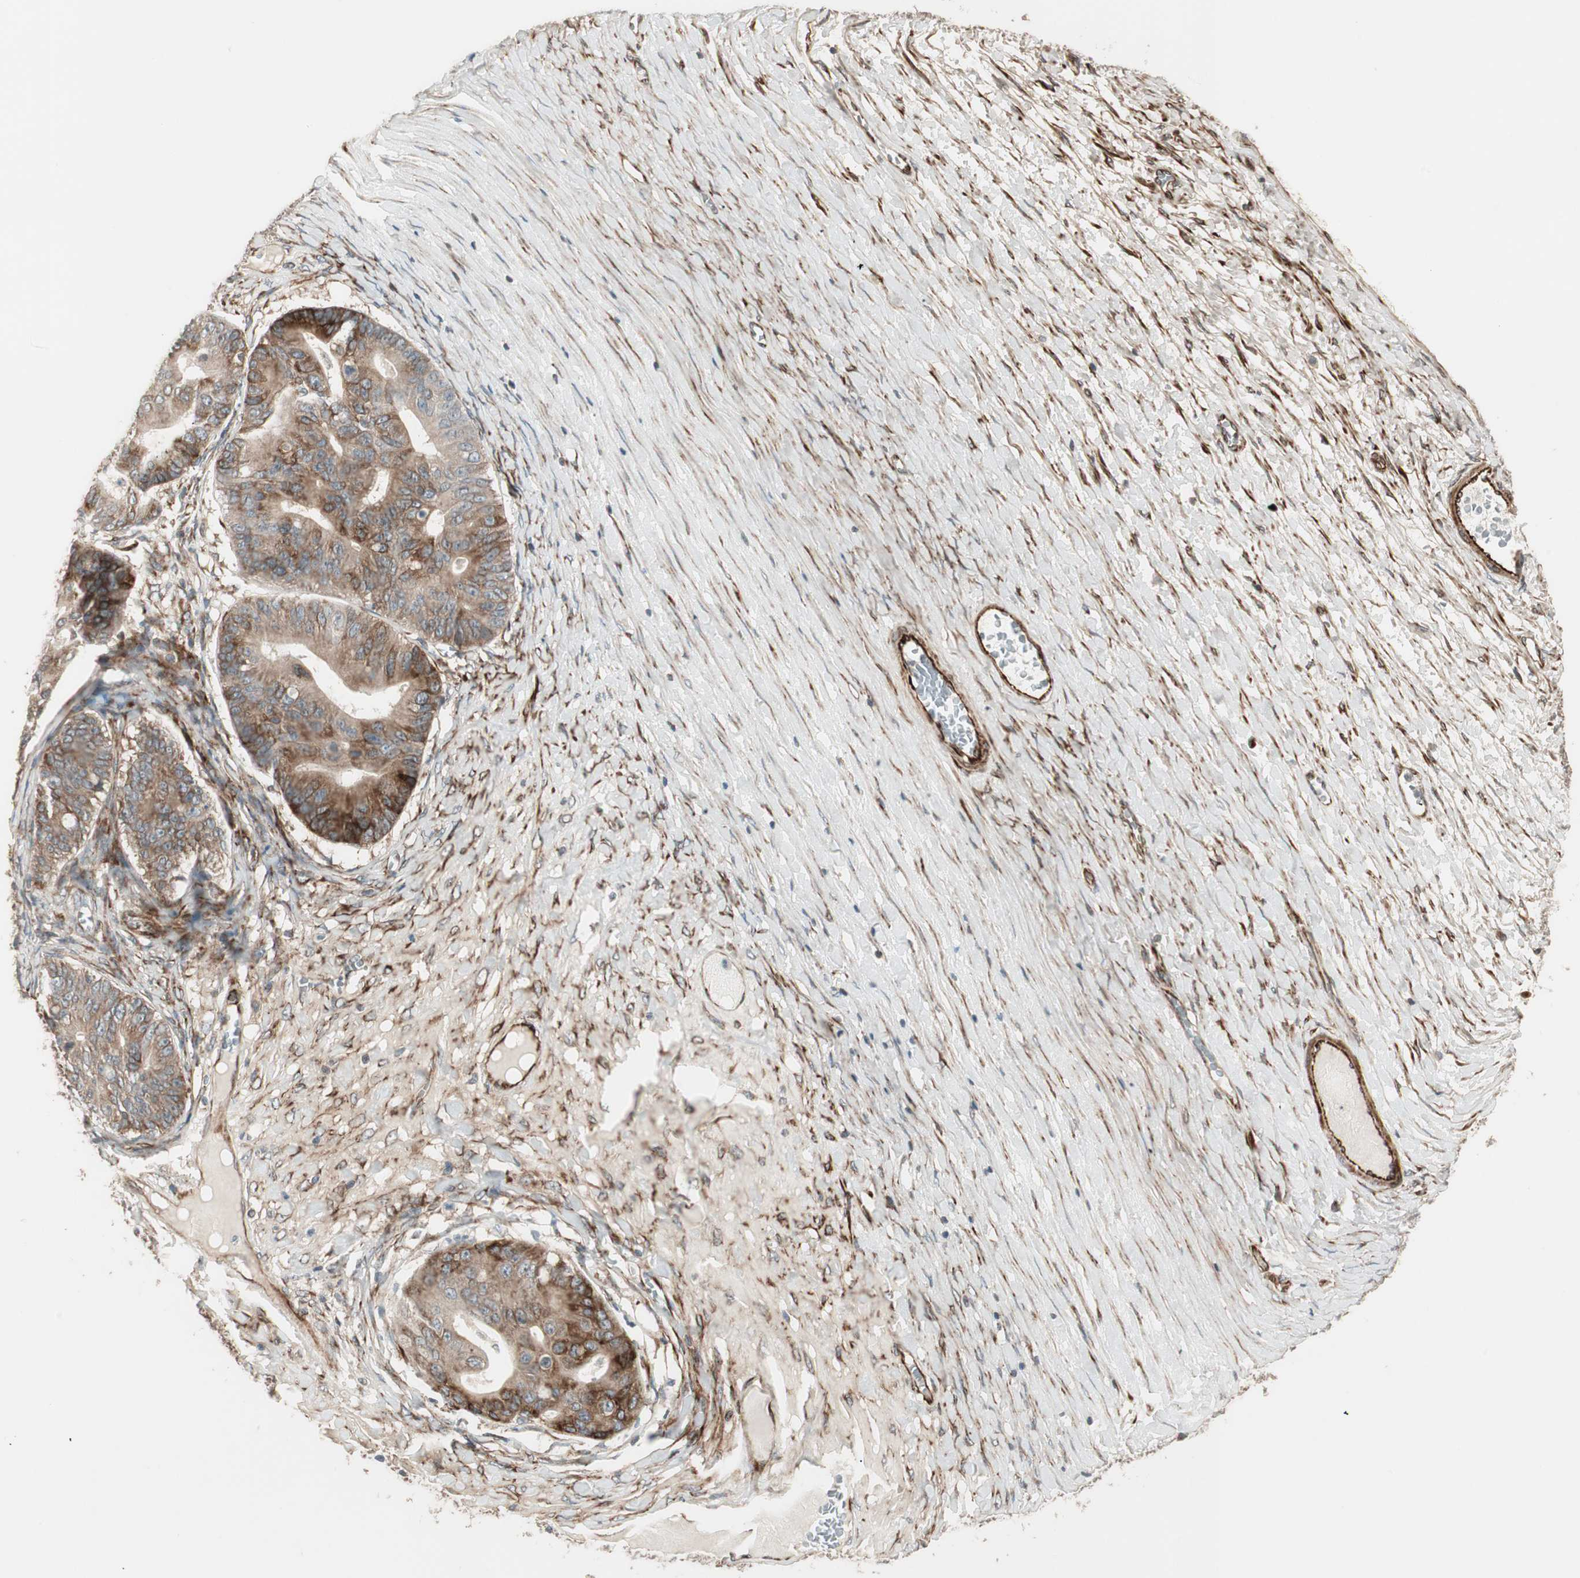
{"staining": {"intensity": "moderate", "quantity": ">75%", "location": "cytoplasmic/membranous"}, "tissue": "ovarian cancer", "cell_type": "Tumor cells", "image_type": "cancer", "snomed": [{"axis": "morphology", "description": "Cystadenocarcinoma, mucinous, NOS"}, {"axis": "topography", "description": "Ovary"}], "caption": "DAB (3,3'-diaminobenzidine) immunohistochemical staining of ovarian cancer (mucinous cystadenocarcinoma) exhibits moderate cytoplasmic/membranous protein staining in about >75% of tumor cells. (DAB (3,3'-diaminobenzidine) IHC, brown staining for protein, blue staining for nuclei).", "gene": "PPP2R5E", "patient": {"sex": "female", "age": 37}}